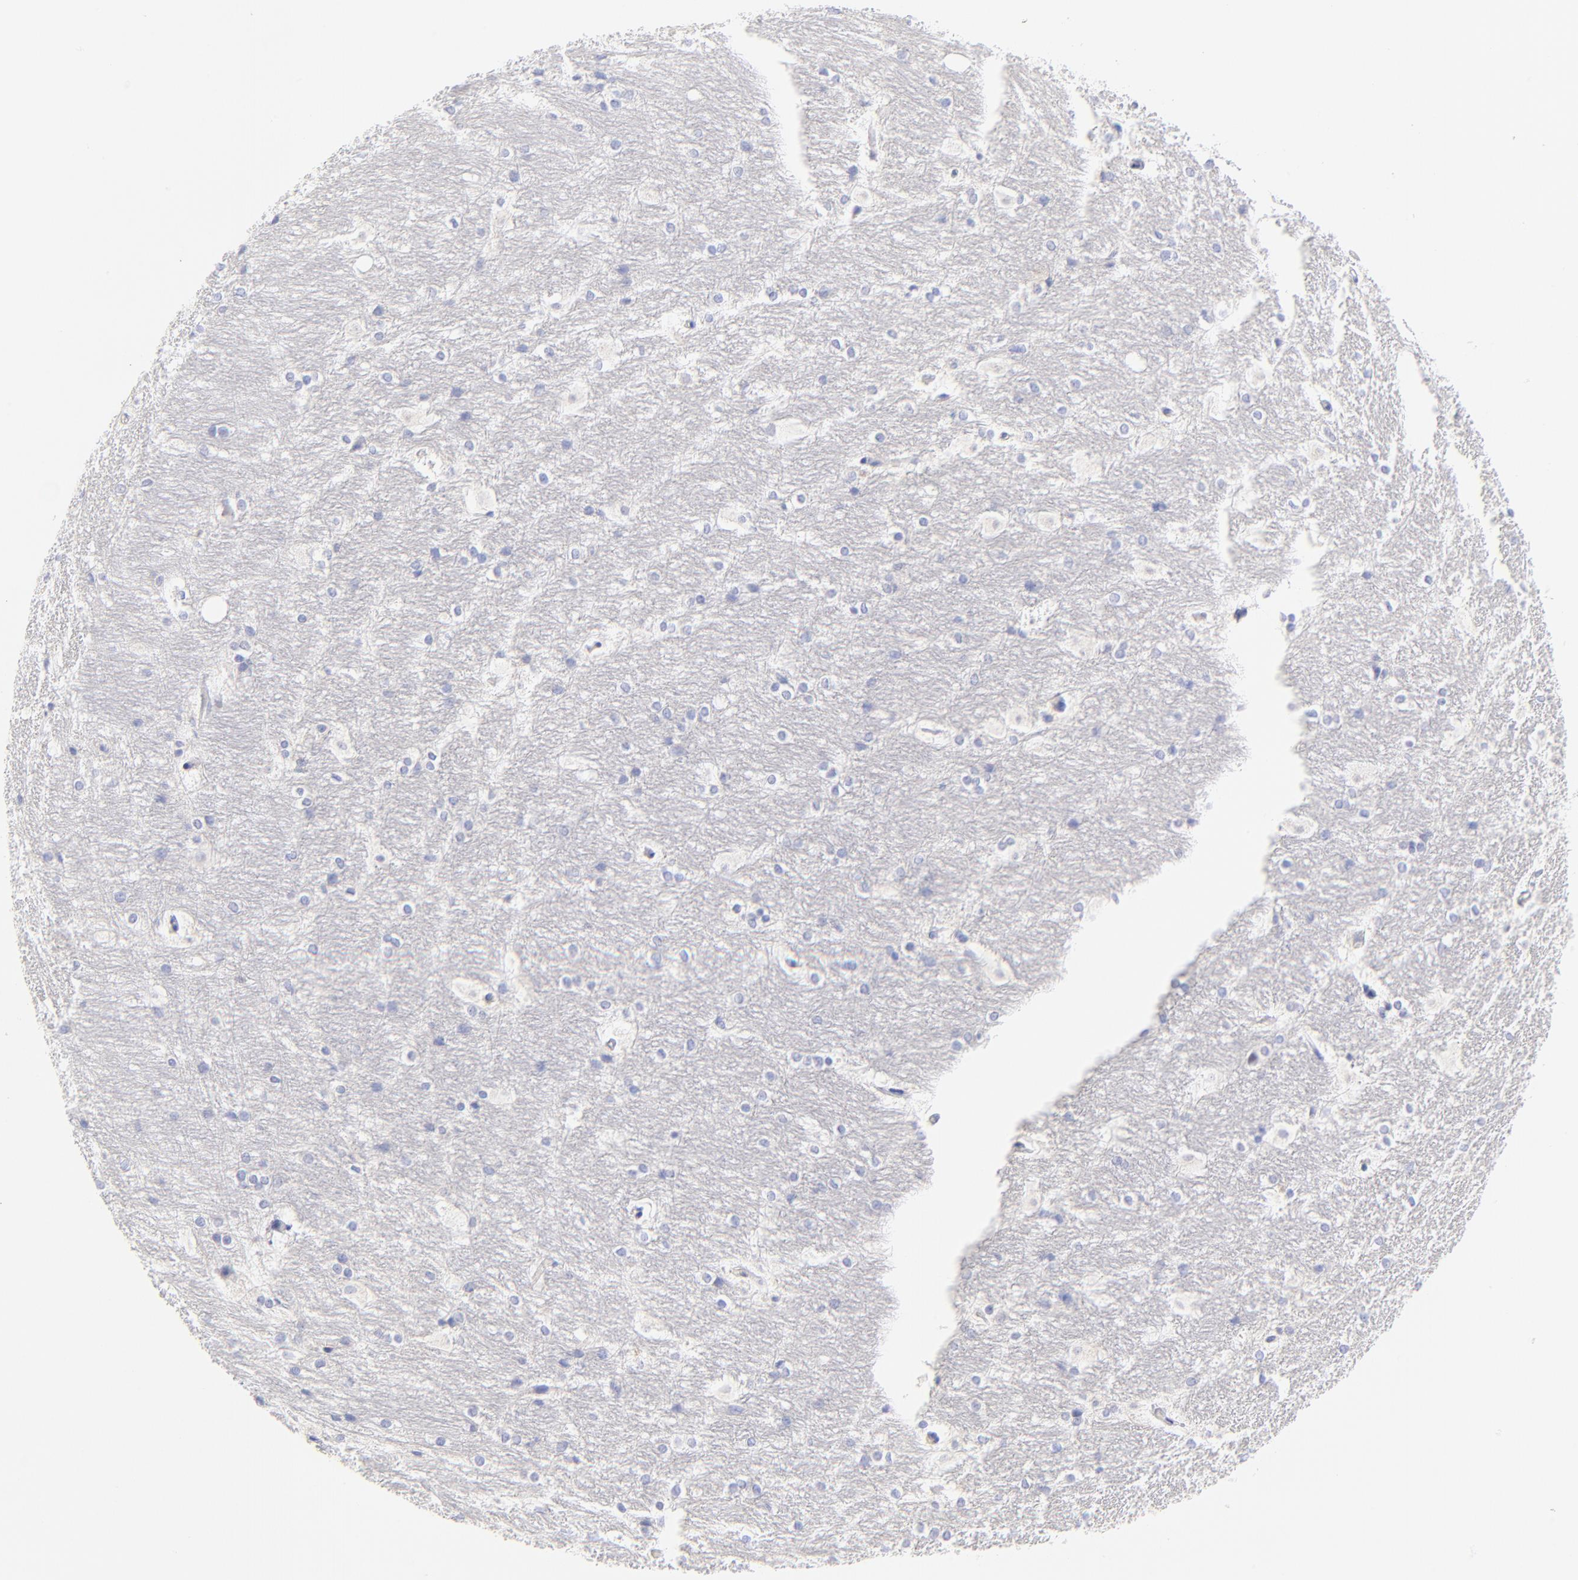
{"staining": {"intensity": "negative", "quantity": "none", "location": "none"}, "tissue": "hippocampus", "cell_type": "Glial cells", "image_type": "normal", "snomed": [{"axis": "morphology", "description": "Normal tissue, NOS"}, {"axis": "topography", "description": "Hippocampus"}], "caption": "Photomicrograph shows no significant protein expression in glial cells of unremarkable hippocampus.", "gene": "EBP", "patient": {"sex": "female", "age": 19}}